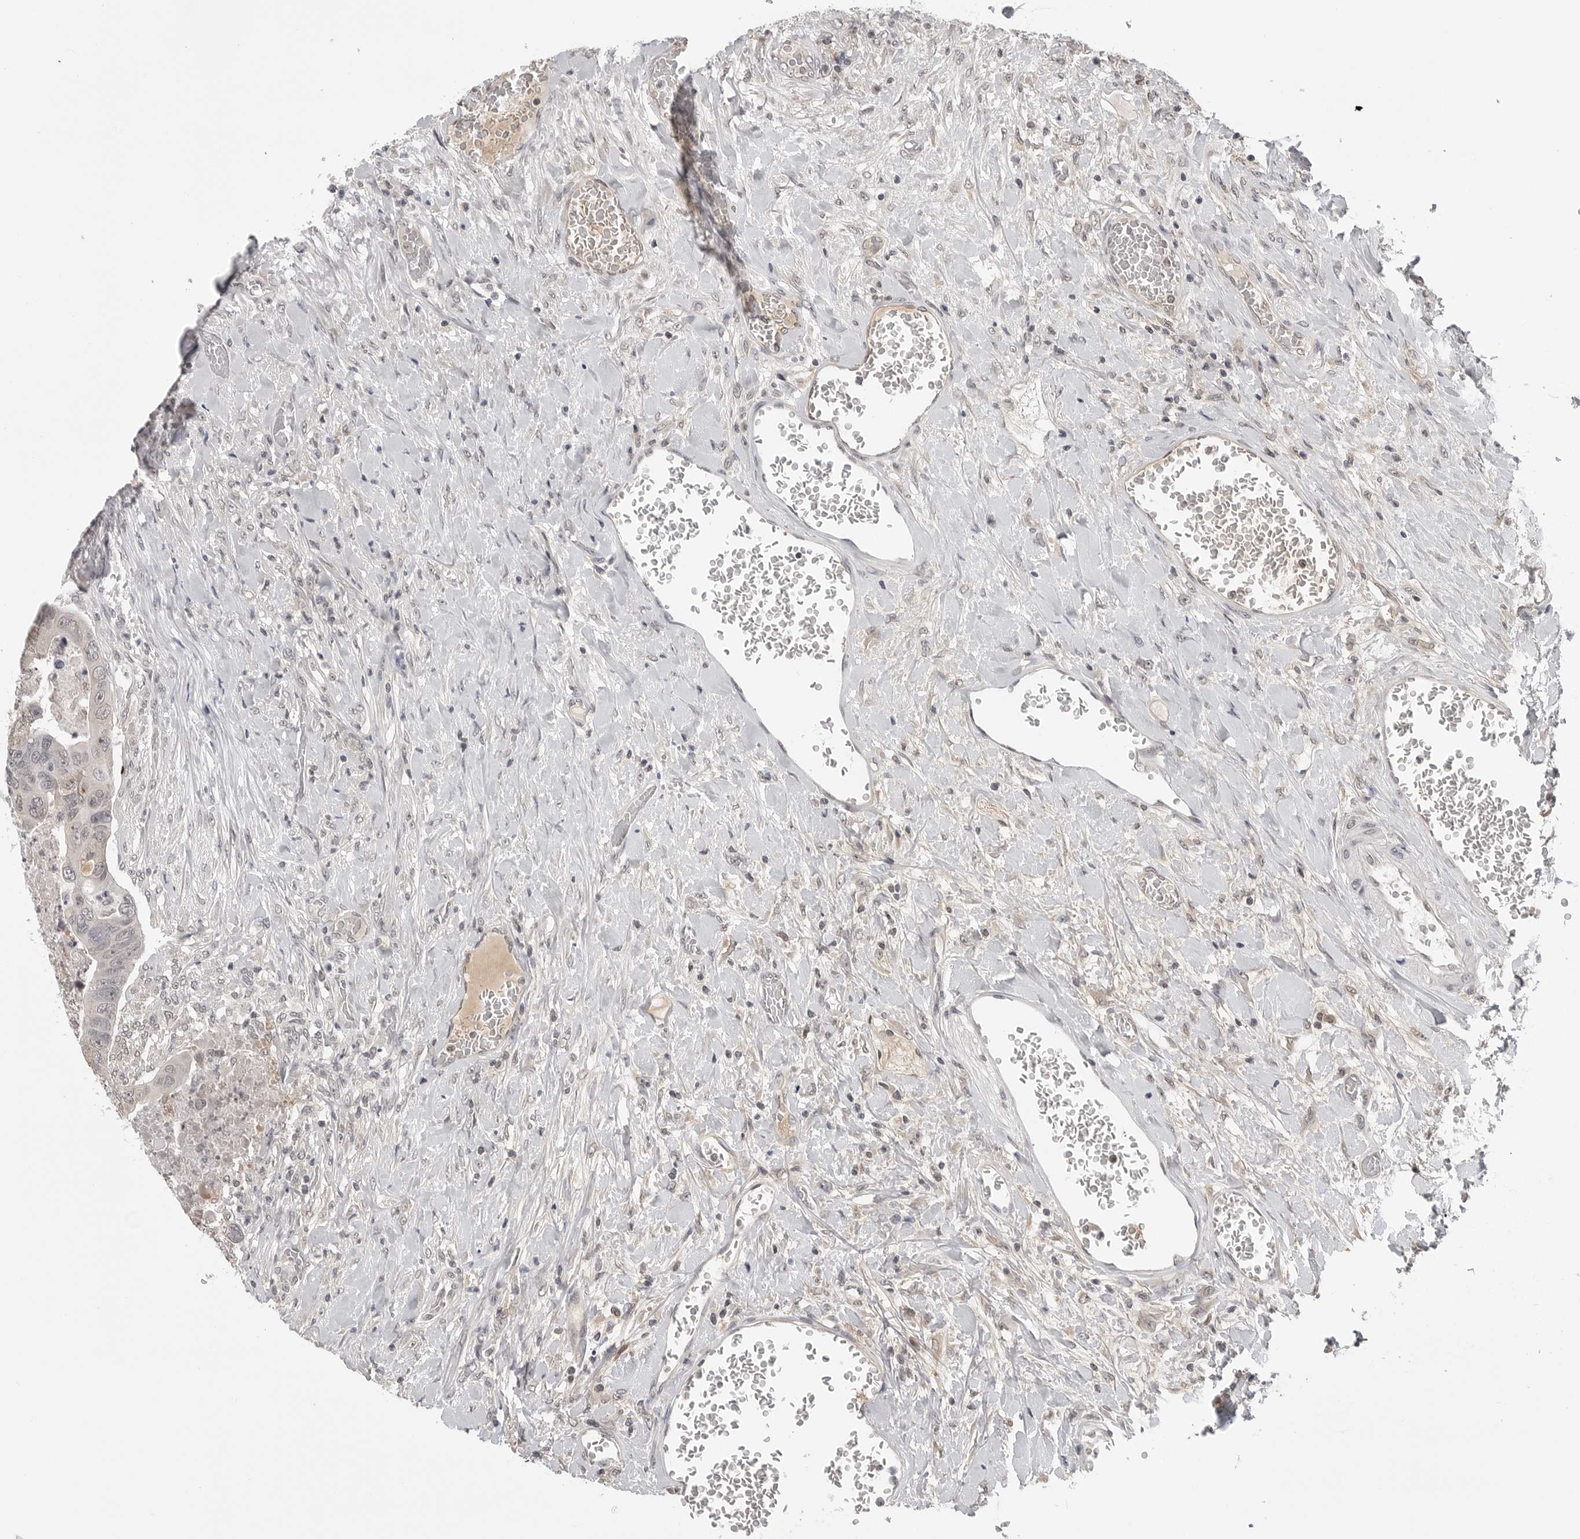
{"staining": {"intensity": "negative", "quantity": "none", "location": "none"}, "tissue": "colorectal cancer", "cell_type": "Tumor cells", "image_type": "cancer", "snomed": [{"axis": "morphology", "description": "Adenocarcinoma, NOS"}, {"axis": "topography", "description": "Rectum"}], "caption": "The image reveals no significant positivity in tumor cells of colorectal cancer (adenocarcinoma).", "gene": "CDK20", "patient": {"sex": "male", "age": 63}}